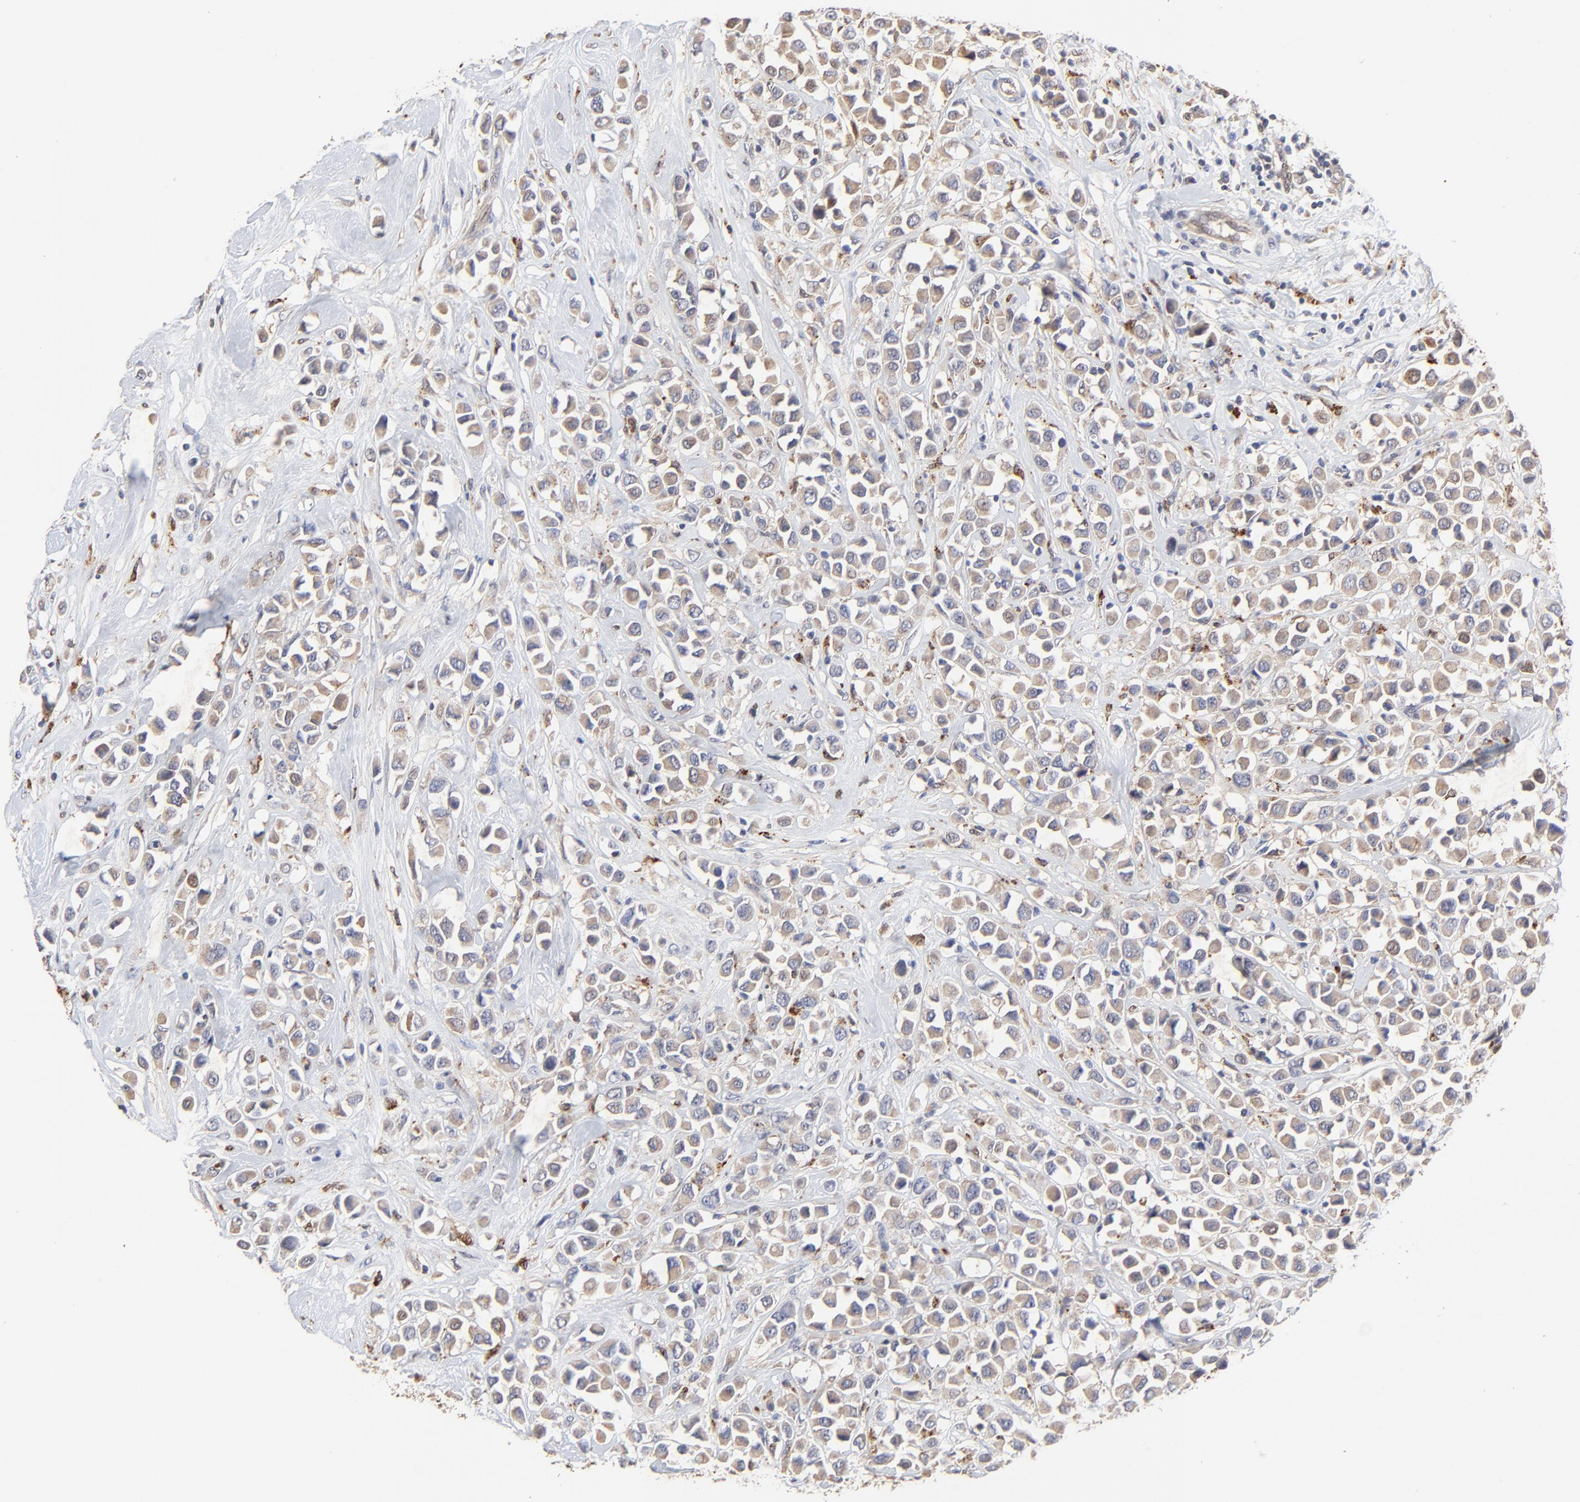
{"staining": {"intensity": "moderate", "quantity": ">75%", "location": "cytoplasmic/membranous"}, "tissue": "breast cancer", "cell_type": "Tumor cells", "image_type": "cancer", "snomed": [{"axis": "morphology", "description": "Duct carcinoma"}, {"axis": "topography", "description": "Breast"}], "caption": "Immunohistochemical staining of human breast cancer (infiltrating ductal carcinoma) reveals medium levels of moderate cytoplasmic/membranous protein staining in approximately >75% of tumor cells.", "gene": "LGALS3", "patient": {"sex": "female", "age": 61}}